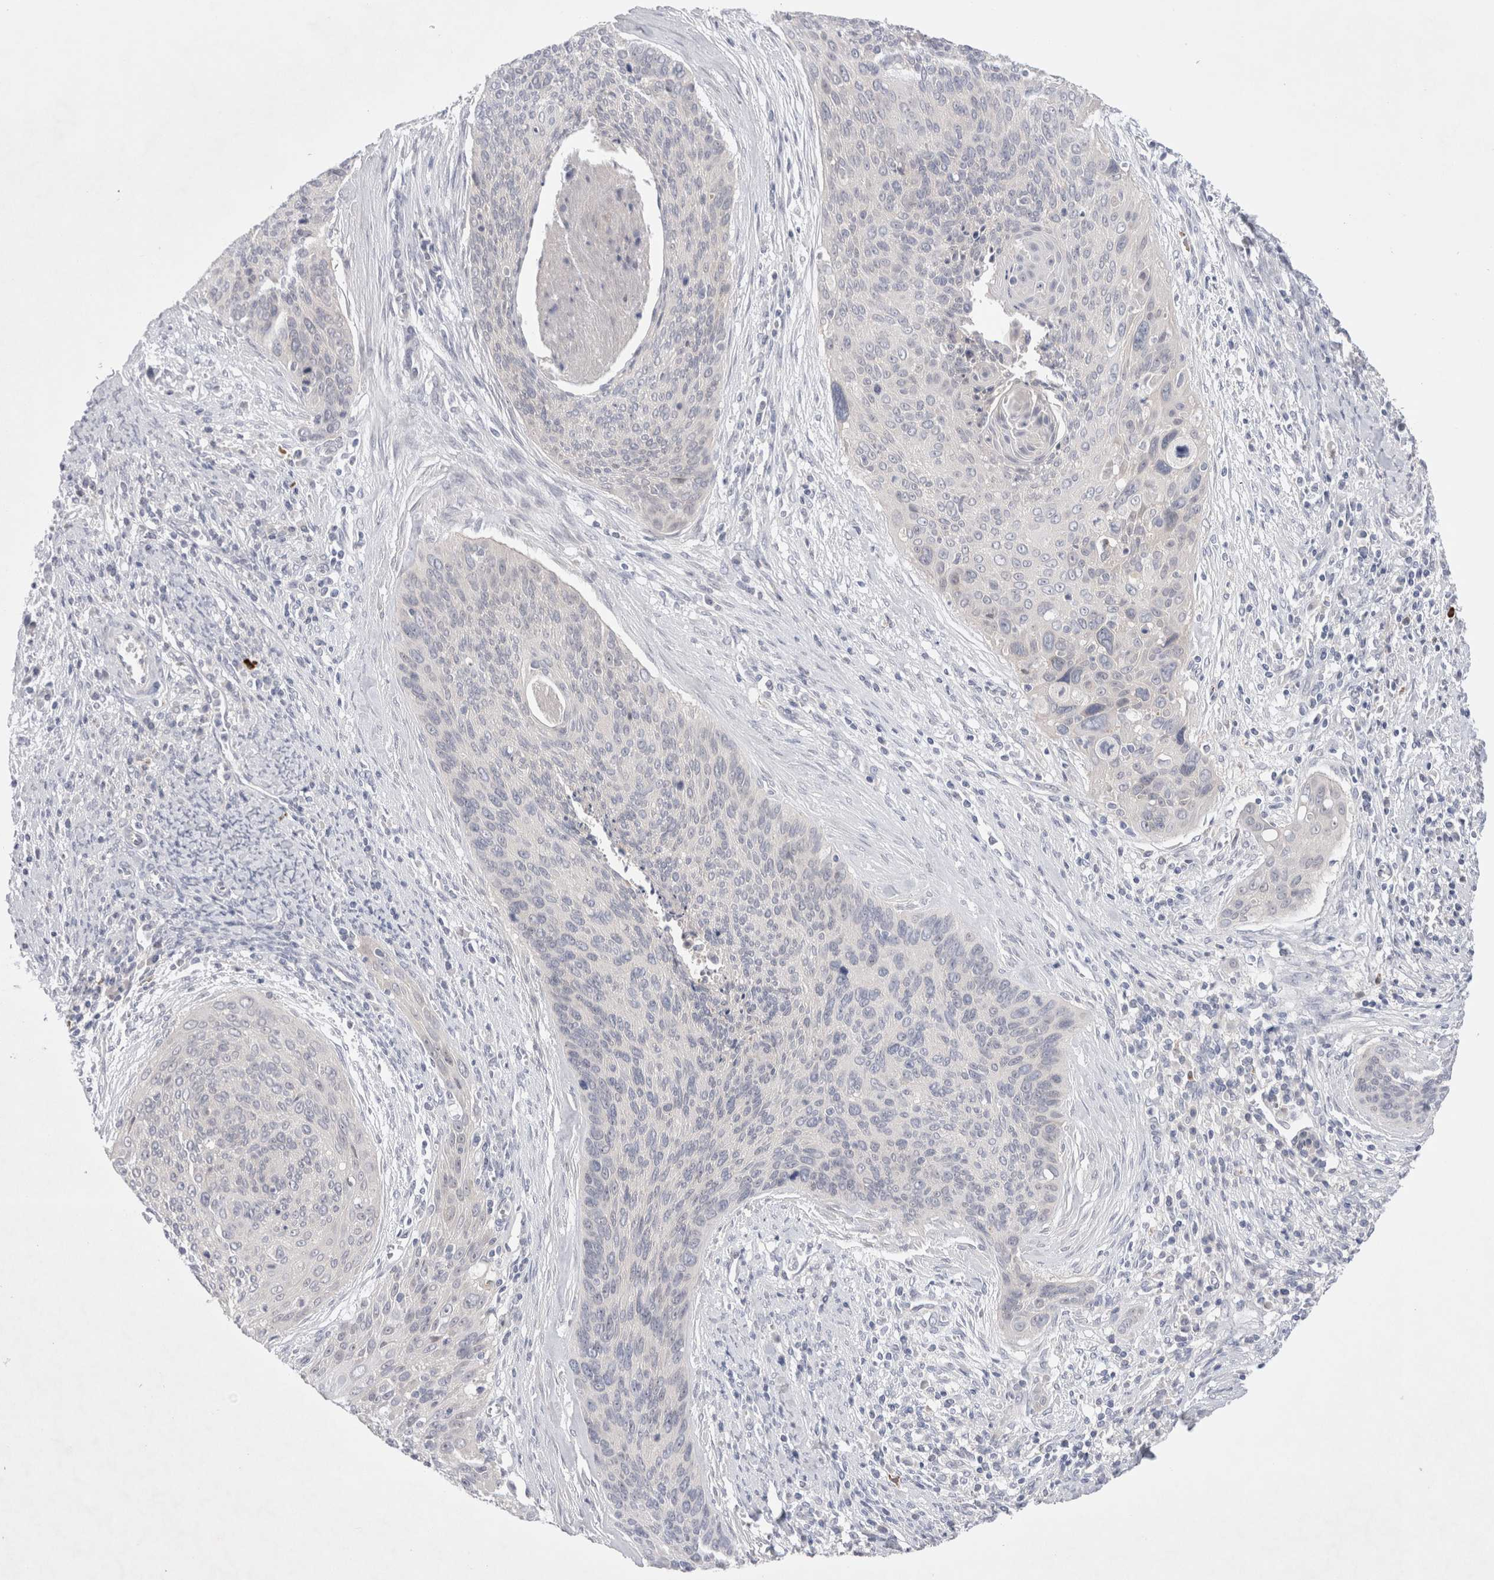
{"staining": {"intensity": "negative", "quantity": "none", "location": "none"}, "tissue": "cervical cancer", "cell_type": "Tumor cells", "image_type": "cancer", "snomed": [{"axis": "morphology", "description": "Squamous cell carcinoma, NOS"}, {"axis": "topography", "description": "Cervix"}], "caption": "Immunohistochemistry micrograph of neoplastic tissue: cervical cancer (squamous cell carcinoma) stained with DAB (3,3'-diaminobenzidine) demonstrates no significant protein expression in tumor cells.", "gene": "RBM12B", "patient": {"sex": "female", "age": 55}}